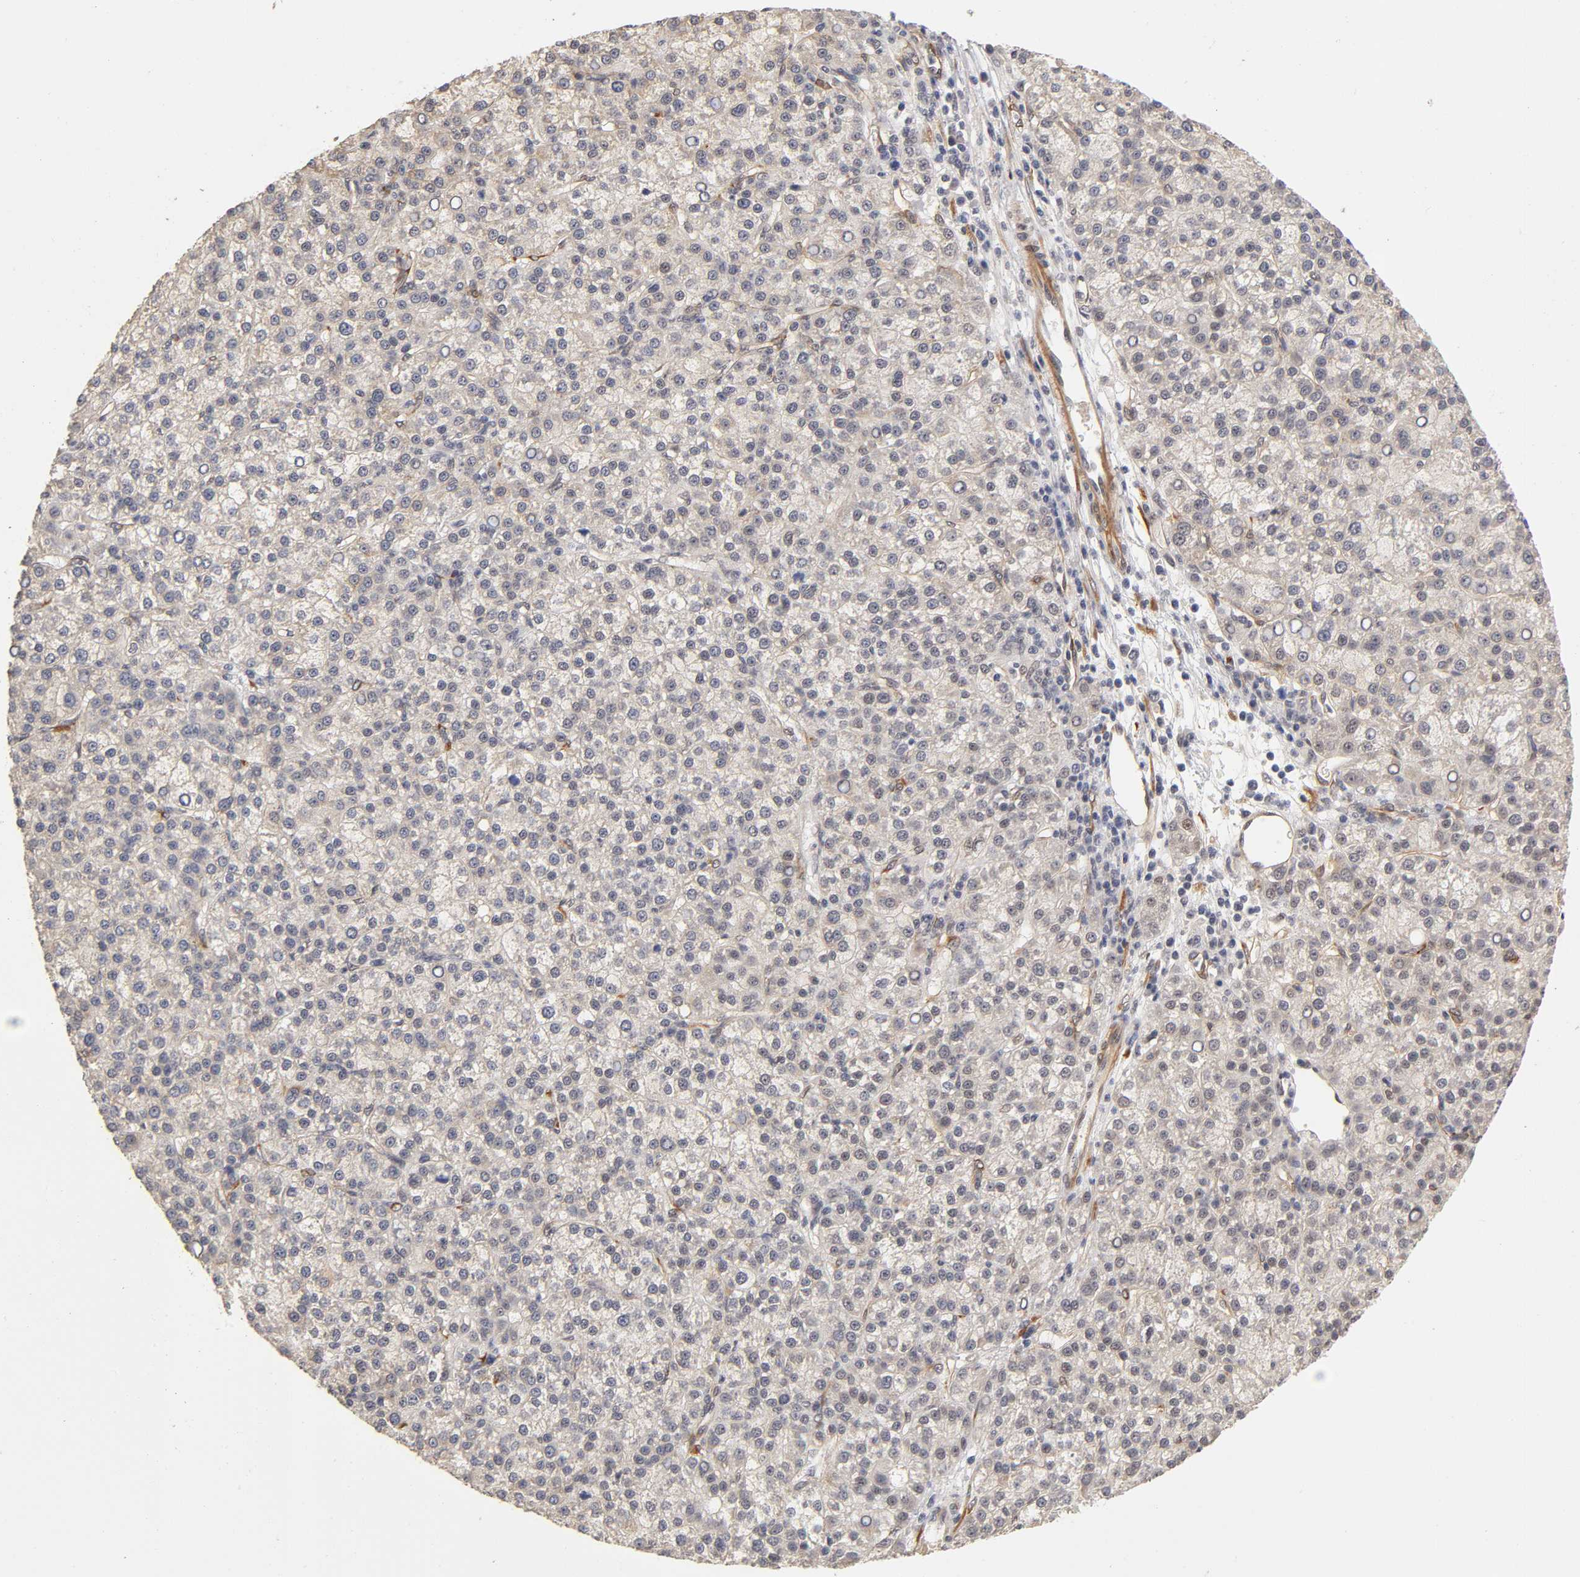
{"staining": {"intensity": "weak", "quantity": "<25%", "location": "cytoplasmic/membranous"}, "tissue": "liver cancer", "cell_type": "Tumor cells", "image_type": "cancer", "snomed": [{"axis": "morphology", "description": "Carcinoma, Hepatocellular, NOS"}, {"axis": "topography", "description": "Liver"}], "caption": "This is an immunohistochemistry (IHC) photomicrograph of human liver cancer. There is no positivity in tumor cells.", "gene": "LAMB1", "patient": {"sex": "female", "age": 58}}